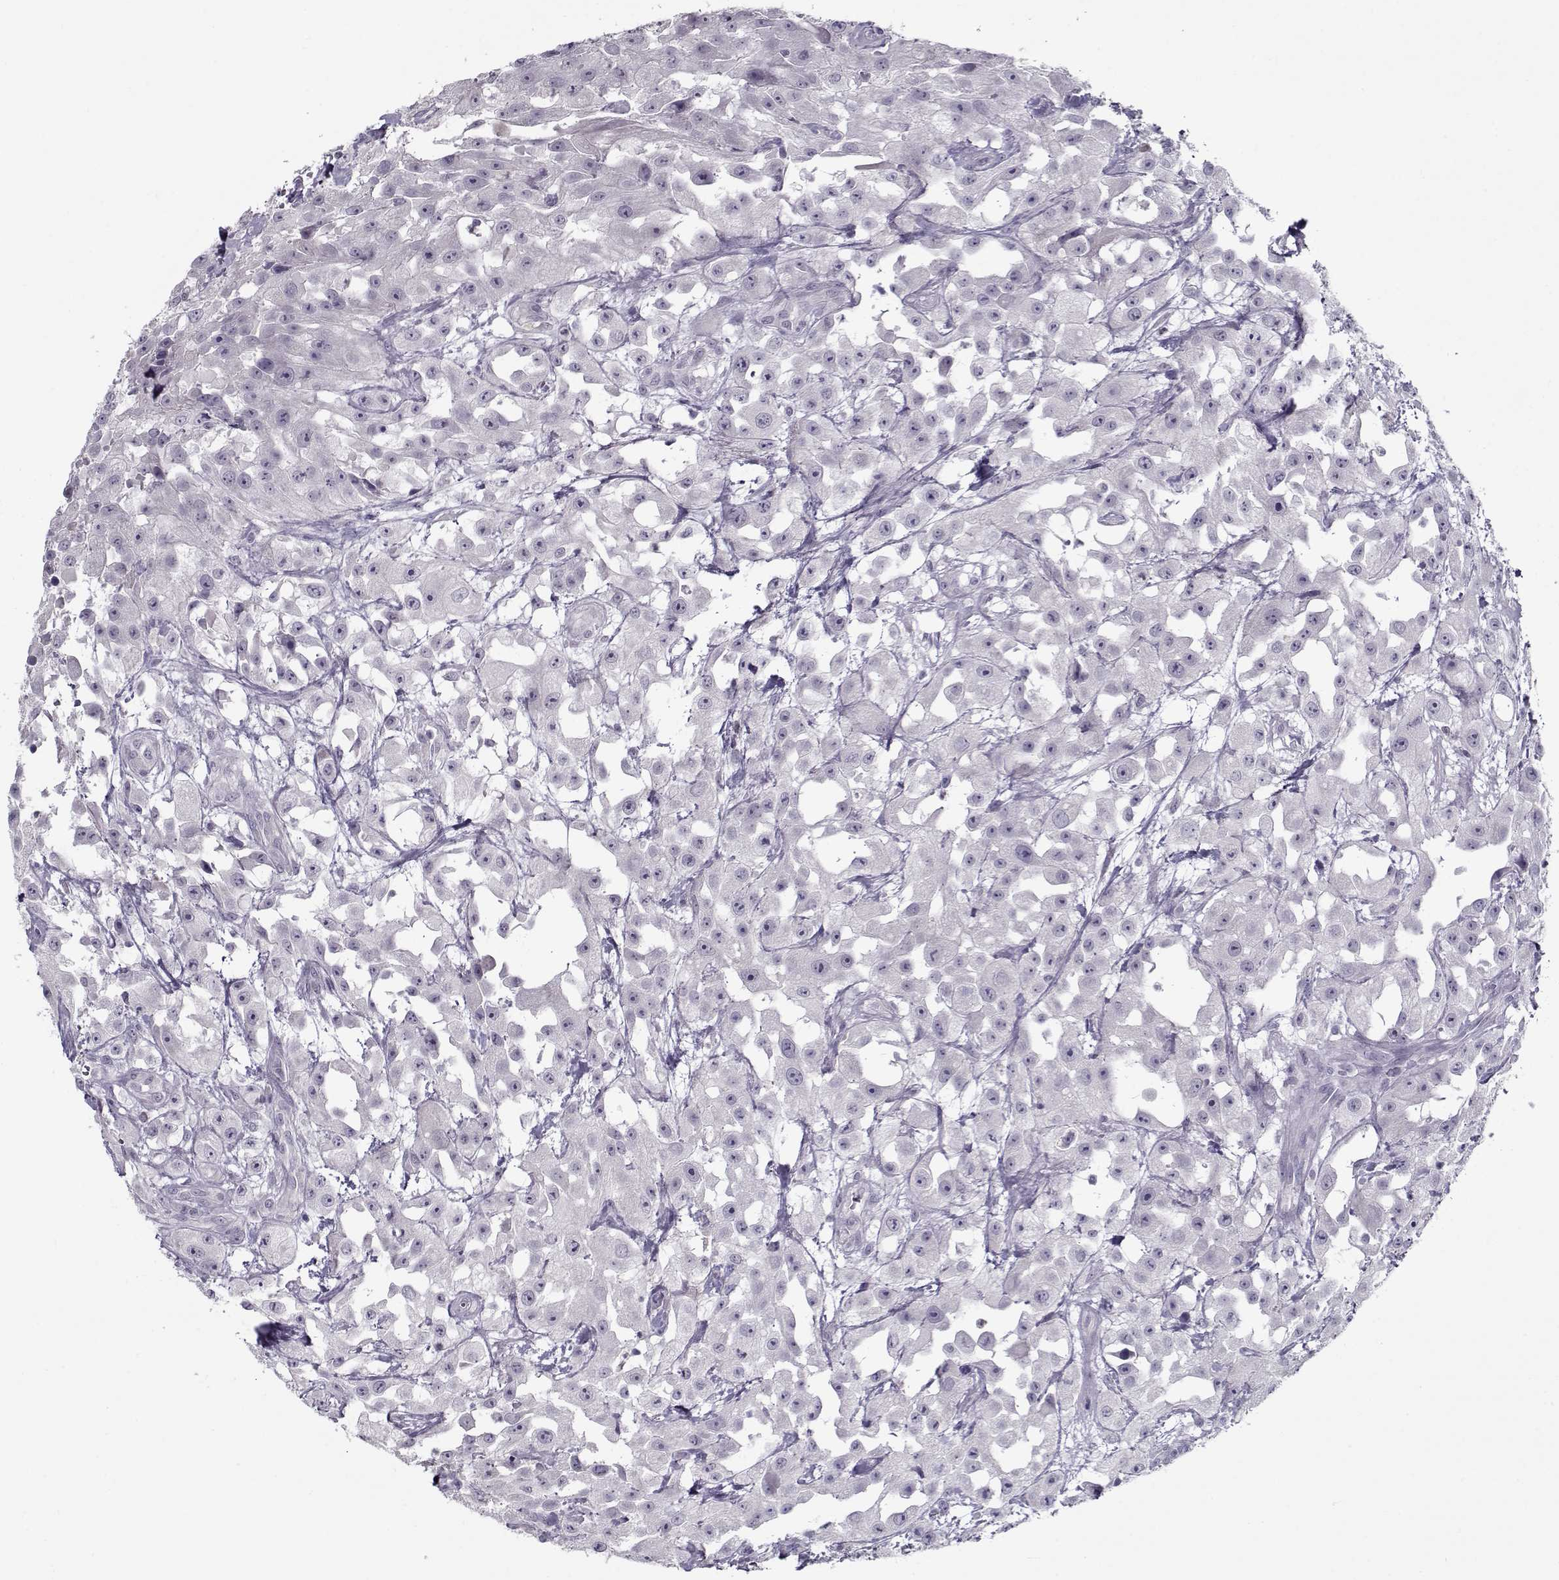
{"staining": {"intensity": "negative", "quantity": "none", "location": "none"}, "tissue": "urothelial cancer", "cell_type": "Tumor cells", "image_type": "cancer", "snomed": [{"axis": "morphology", "description": "Urothelial carcinoma, High grade"}, {"axis": "topography", "description": "Urinary bladder"}], "caption": "Histopathology image shows no protein expression in tumor cells of urothelial cancer tissue.", "gene": "CIBAR1", "patient": {"sex": "male", "age": 79}}